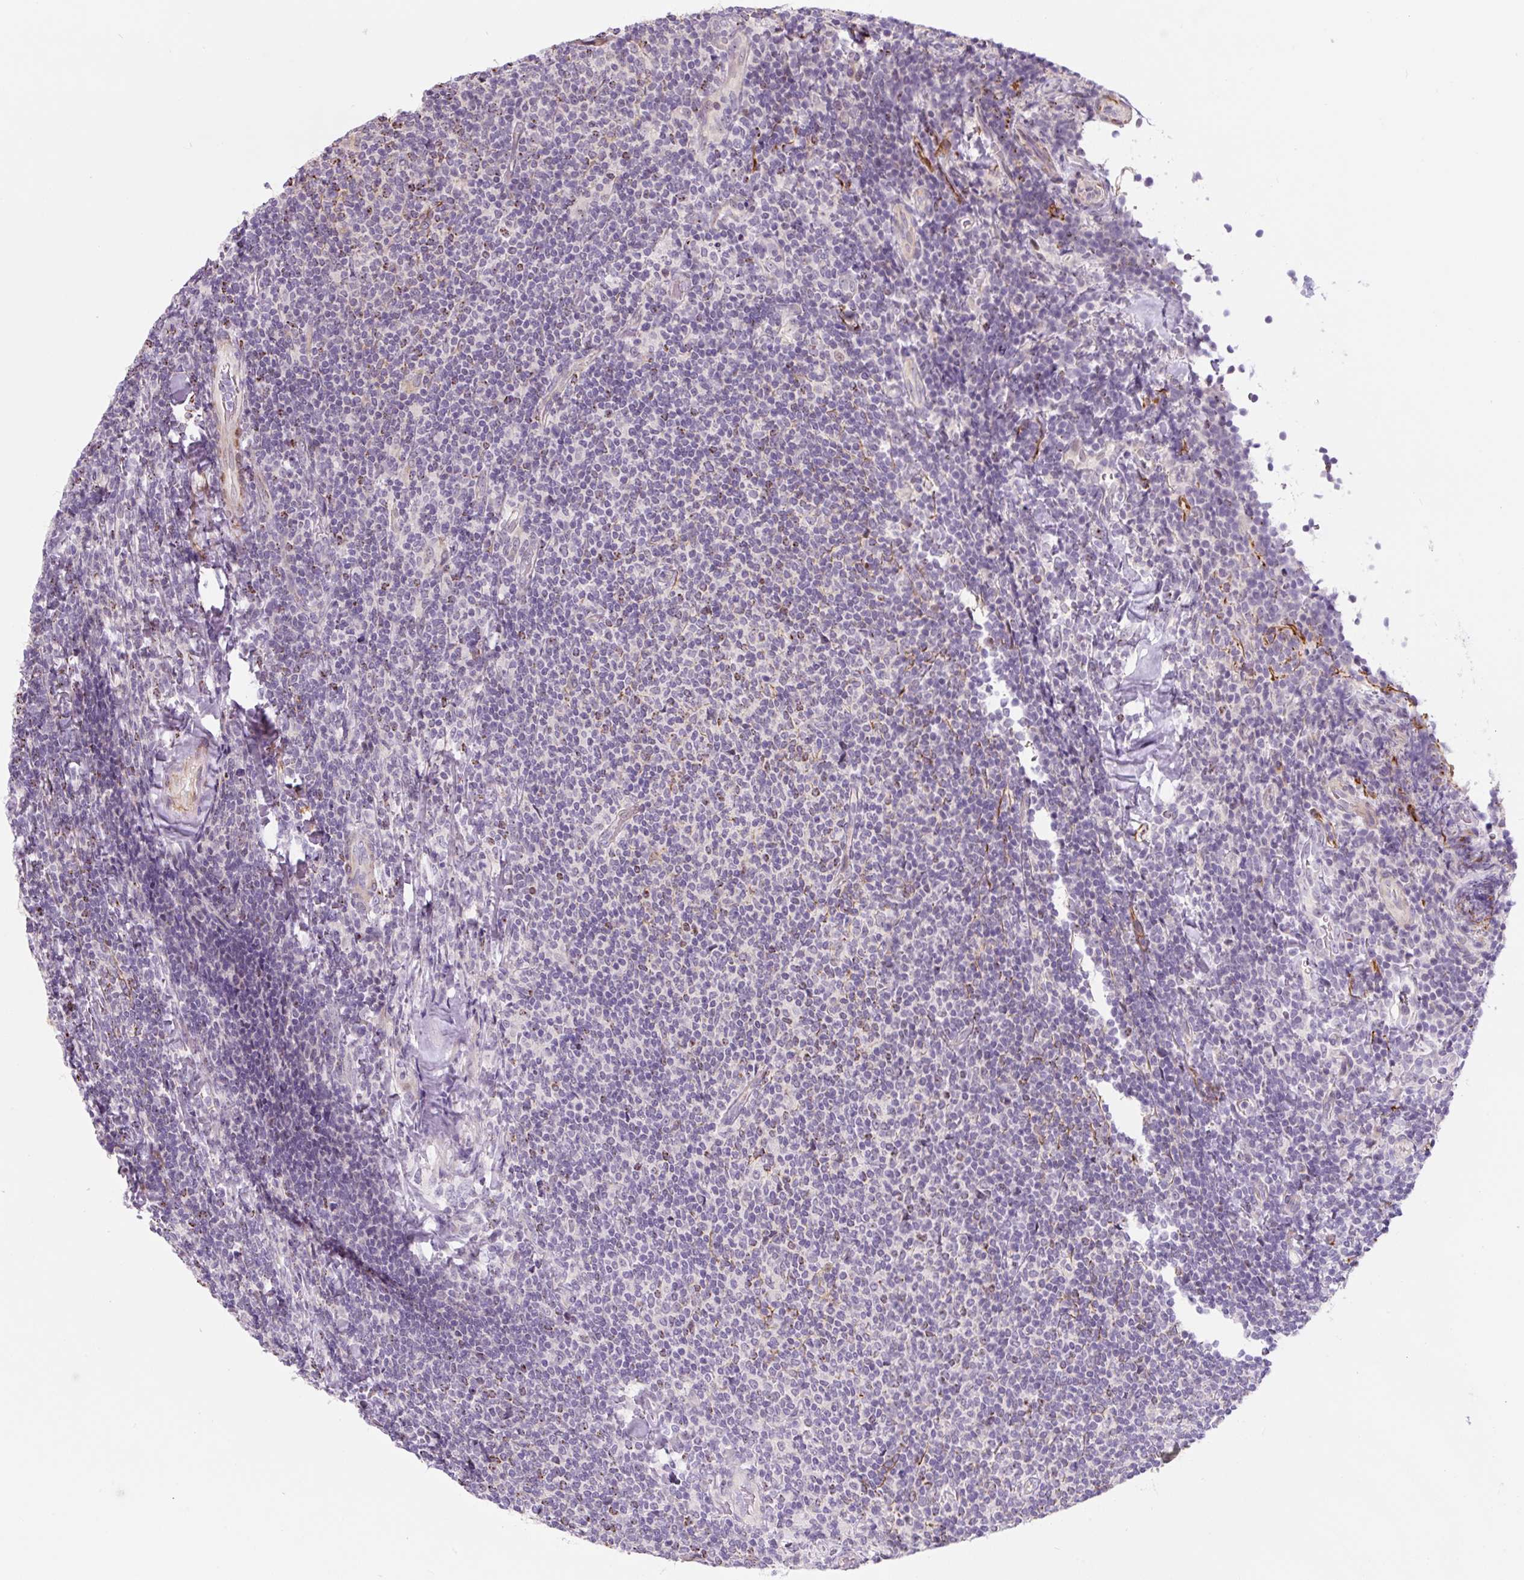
{"staining": {"intensity": "negative", "quantity": "none", "location": "none"}, "tissue": "lymphoma", "cell_type": "Tumor cells", "image_type": "cancer", "snomed": [{"axis": "morphology", "description": "Malignant lymphoma, non-Hodgkin's type, Low grade"}, {"axis": "topography", "description": "Lymph node"}], "caption": "Immunohistochemical staining of lymphoma displays no significant staining in tumor cells.", "gene": "CCL25", "patient": {"sex": "male", "age": 52}}